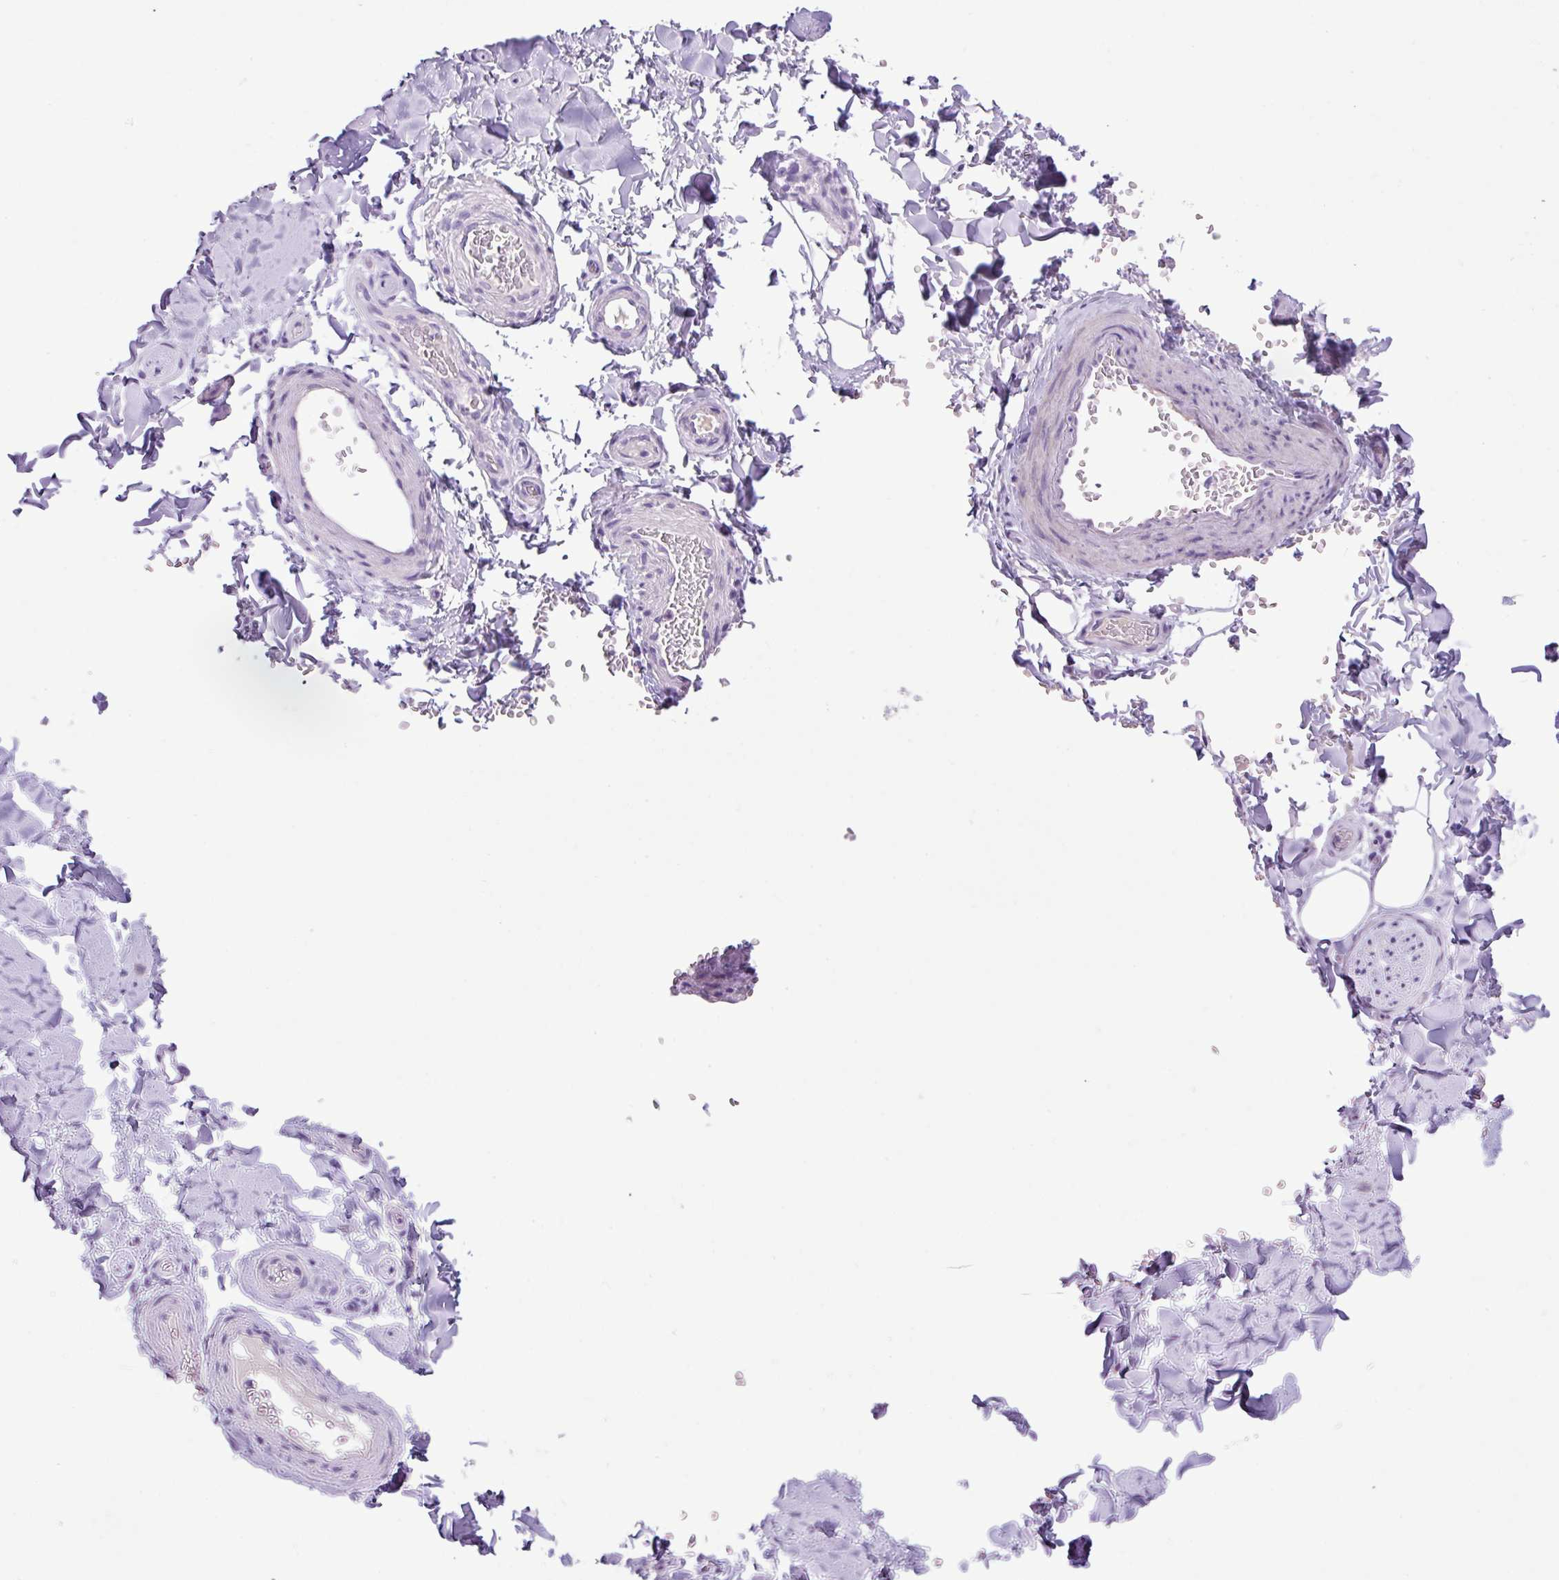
{"staining": {"intensity": "negative", "quantity": "none", "location": "none"}, "tissue": "adipose tissue", "cell_type": "Adipocytes", "image_type": "normal", "snomed": [{"axis": "morphology", "description": "Normal tissue, NOS"}, {"axis": "topography", "description": "Soft tissue"}, {"axis": "topography", "description": "Adipose tissue"}, {"axis": "topography", "description": "Vascular tissue"}, {"axis": "topography", "description": "Peripheral nerve tissue"}], "caption": "Immunohistochemistry (IHC) micrograph of benign adipose tissue: adipose tissue stained with DAB (3,3'-diaminobenzidine) displays no significant protein staining in adipocytes. The staining was performed using DAB to visualize the protein expression in brown, while the nuclei were stained in blue with hematoxylin (Magnification: 20x).", "gene": "CYSTM1", "patient": {"sex": "male", "age": 46}}